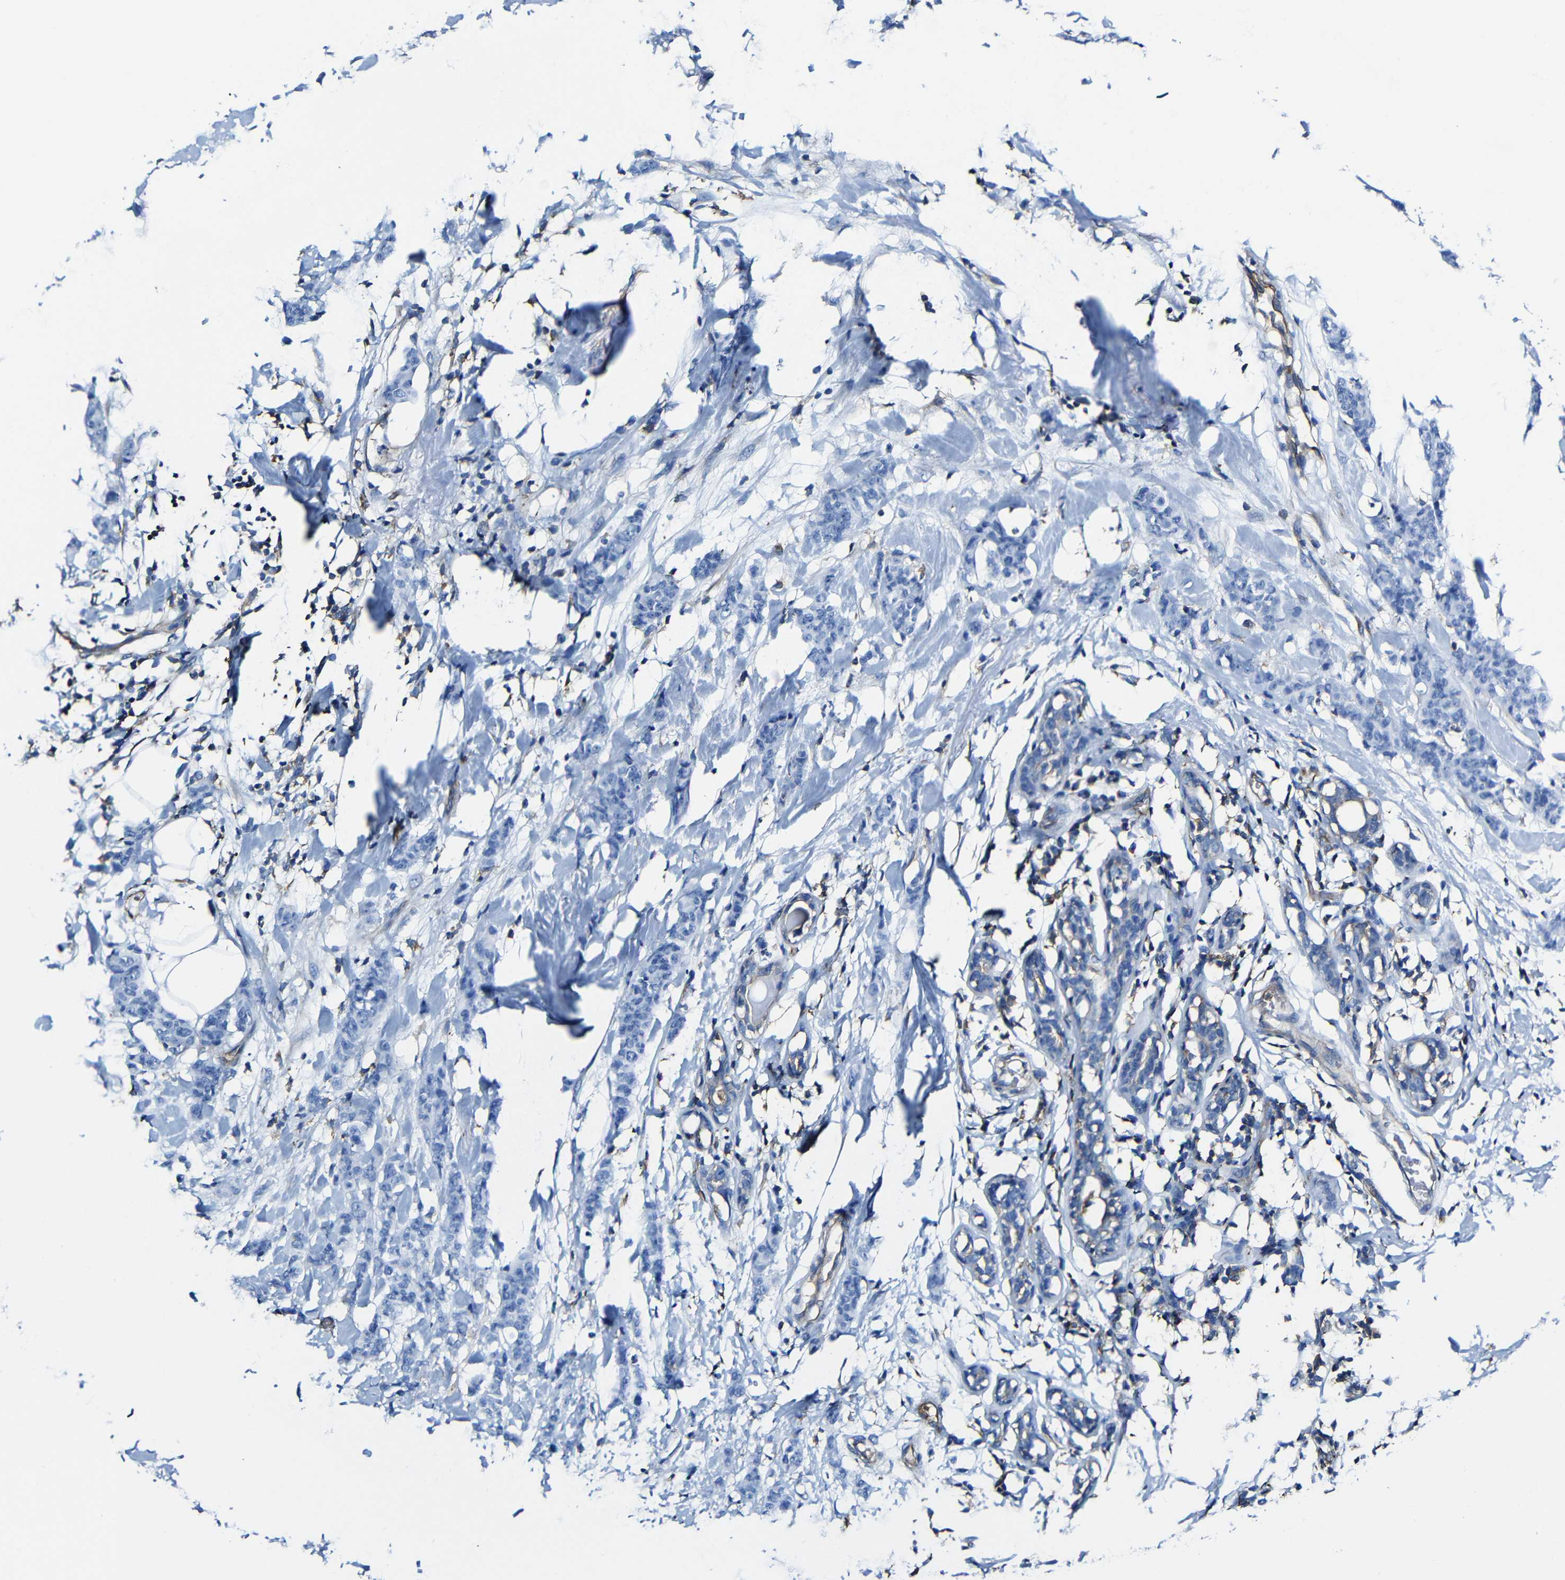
{"staining": {"intensity": "negative", "quantity": "none", "location": "none"}, "tissue": "breast cancer", "cell_type": "Tumor cells", "image_type": "cancer", "snomed": [{"axis": "morphology", "description": "Normal tissue, NOS"}, {"axis": "morphology", "description": "Duct carcinoma"}, {"axis": "topography", "description": "Breast"}], "caption": "Immunohistochemistry photomicrograph of human breast cancer (infiltrating ductal carcinoma) stained for a protein (brown), which reveals no expression in tumor cells. (Immunohistochemistry, brightfield microscopy, high magnification).", "gene": "MSN", "patient": {"sex": "female", "age": 40}}